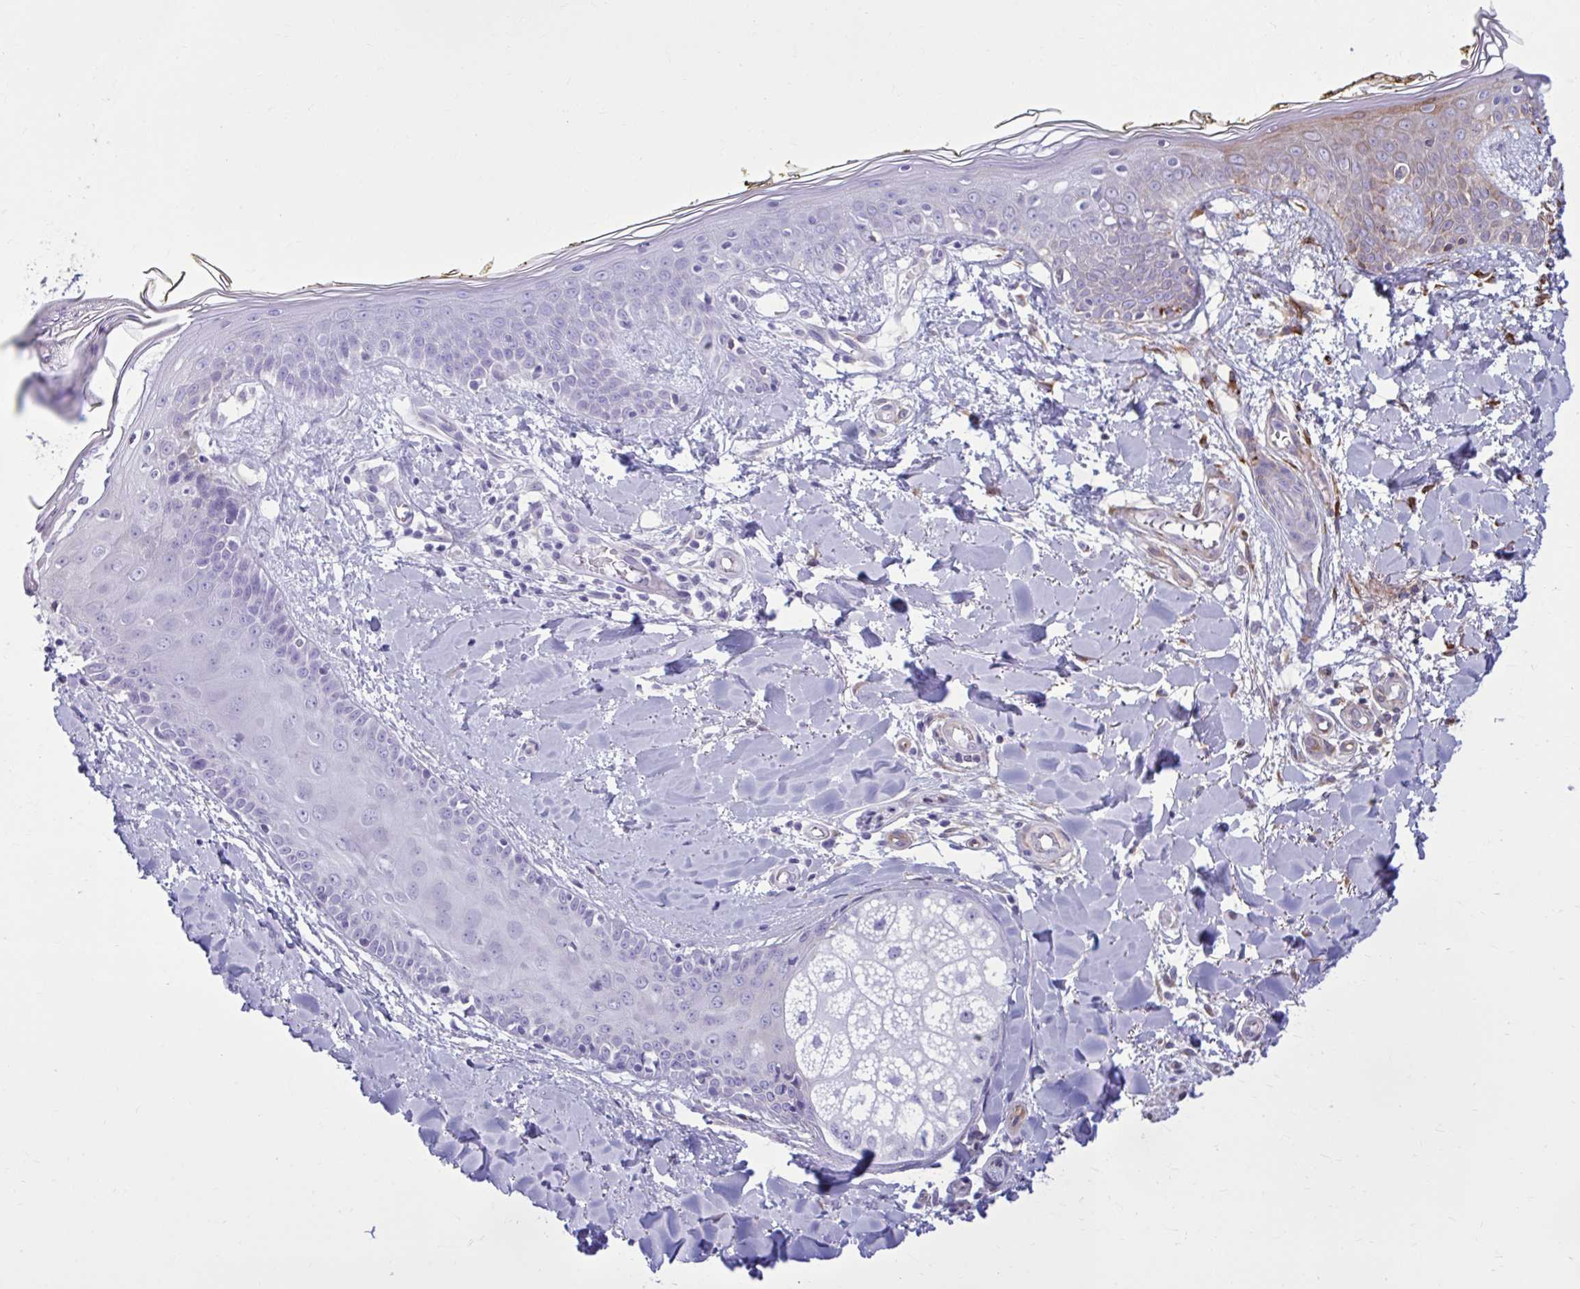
{"staining": {"intensity": "moderate", "quantity": ">75%", "location": "cytoplasmic/membranous"}, "tissue": "skin", "cell_type": "Fibroblasts", "image_type": "normal", "snomed": [{"axis": "morphology", "description": "Normal tissue, NOS"}, {"axis": "topography", "description": "Skin"}], "caption": "Protein expression analysis of unremarkable skin reveals moderate cytoplasmic/membranous positivity in approximately >75% of fibroblasts. Using DAB (brown) and hematoxylin (blue) stains, captured at high magnification using brightfield microscopy.", "gene": "BEND5", "patient": {"sex": "female", "age": 34}}